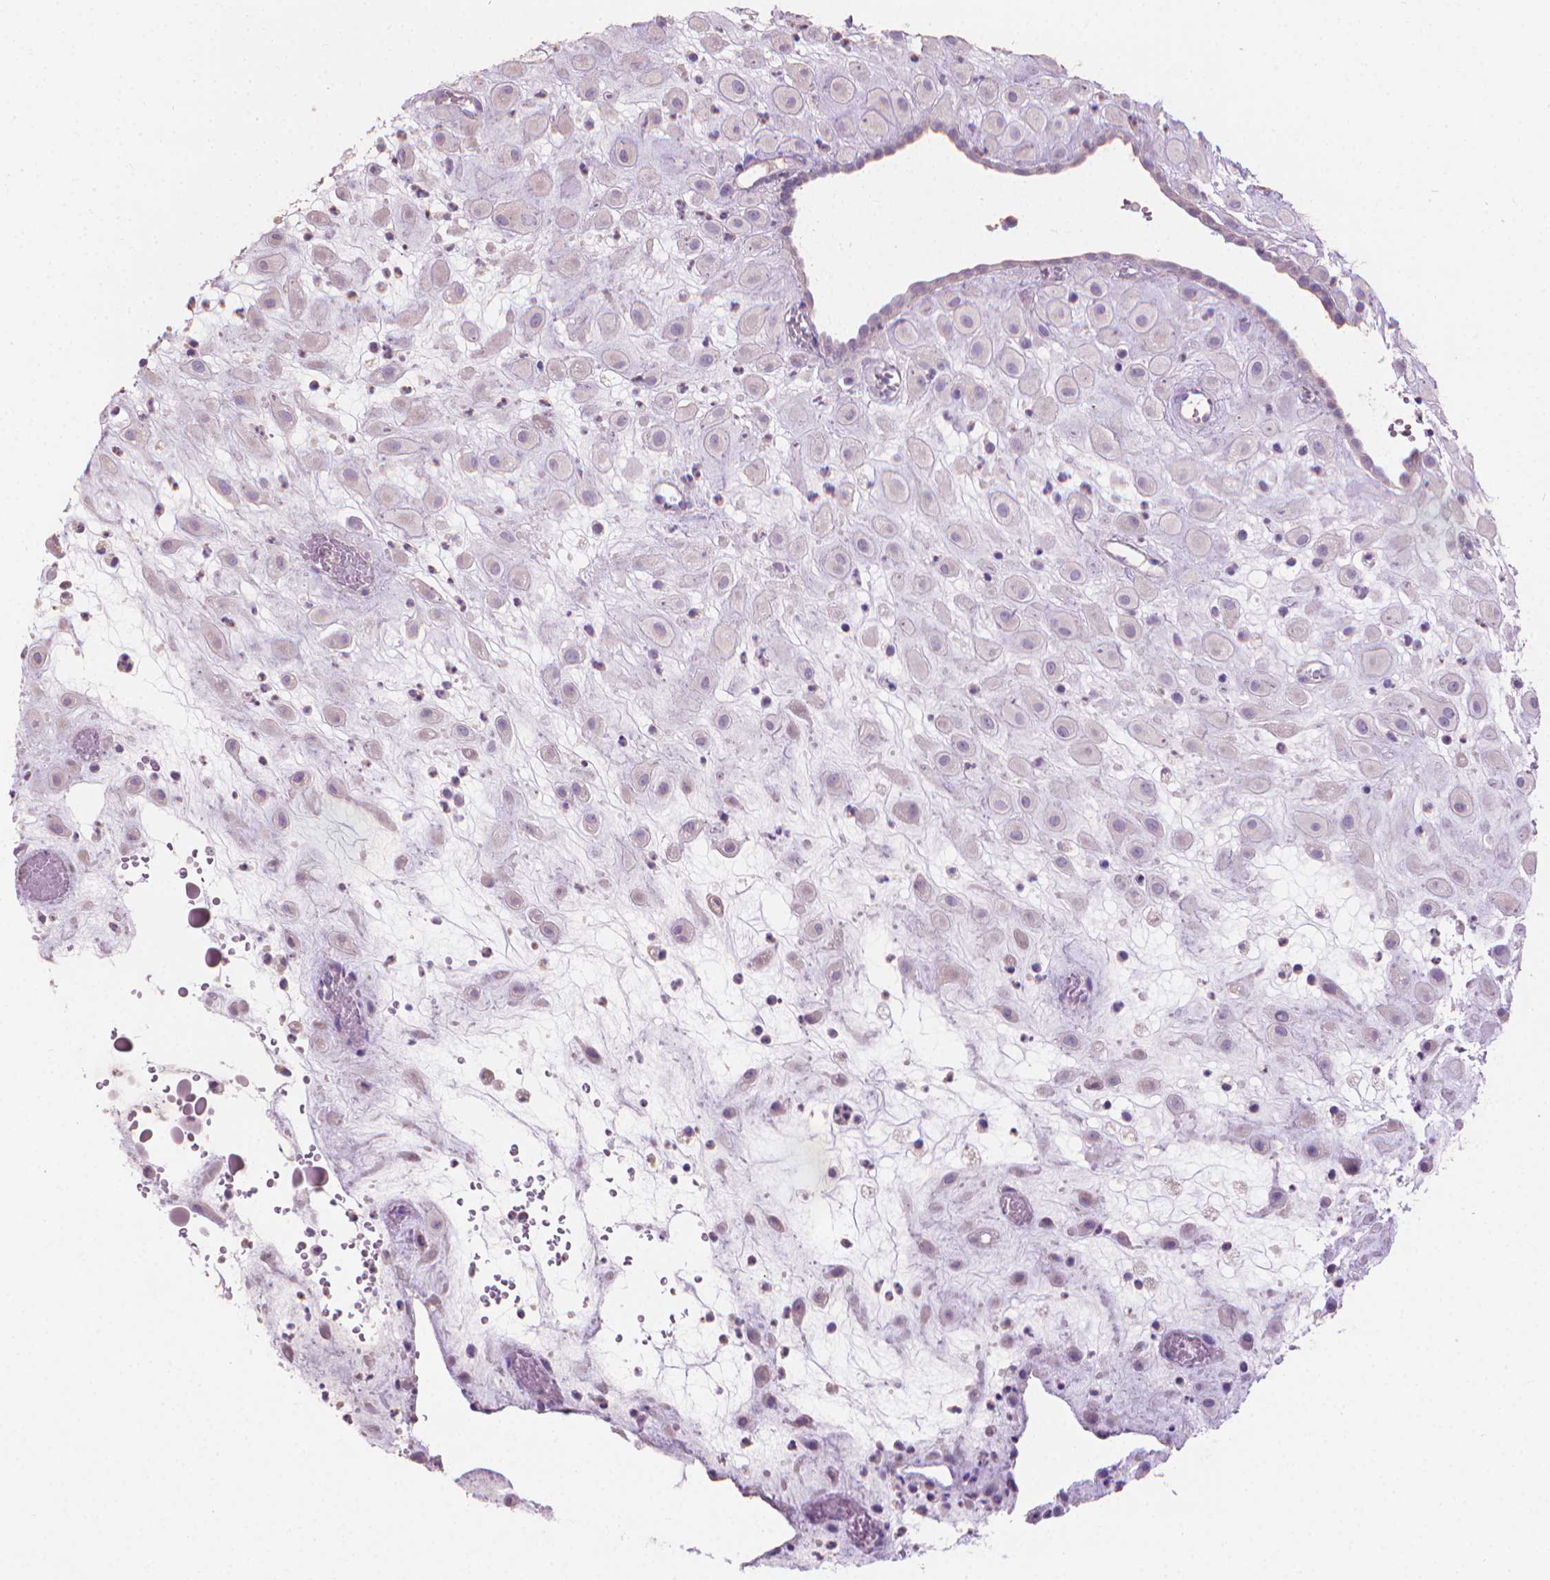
{"staining": {"intensity": "negative", "quantity": "none", "location": "none"}, "tissue": "placenta", "cell_type": "Decidual cells", "image_type": "normal", "snomed": [{"axis": "morphology", "description": "Normal tissue, NOS"}, {"axis": "topography", "description": "Placenta"}], "caption": "DAB immunohistochemical staining of normal human placenta displays no significant expression in decidual cells.", "gene": "CABCOCO1", "patient": {"sex": "female", "age": 24}}